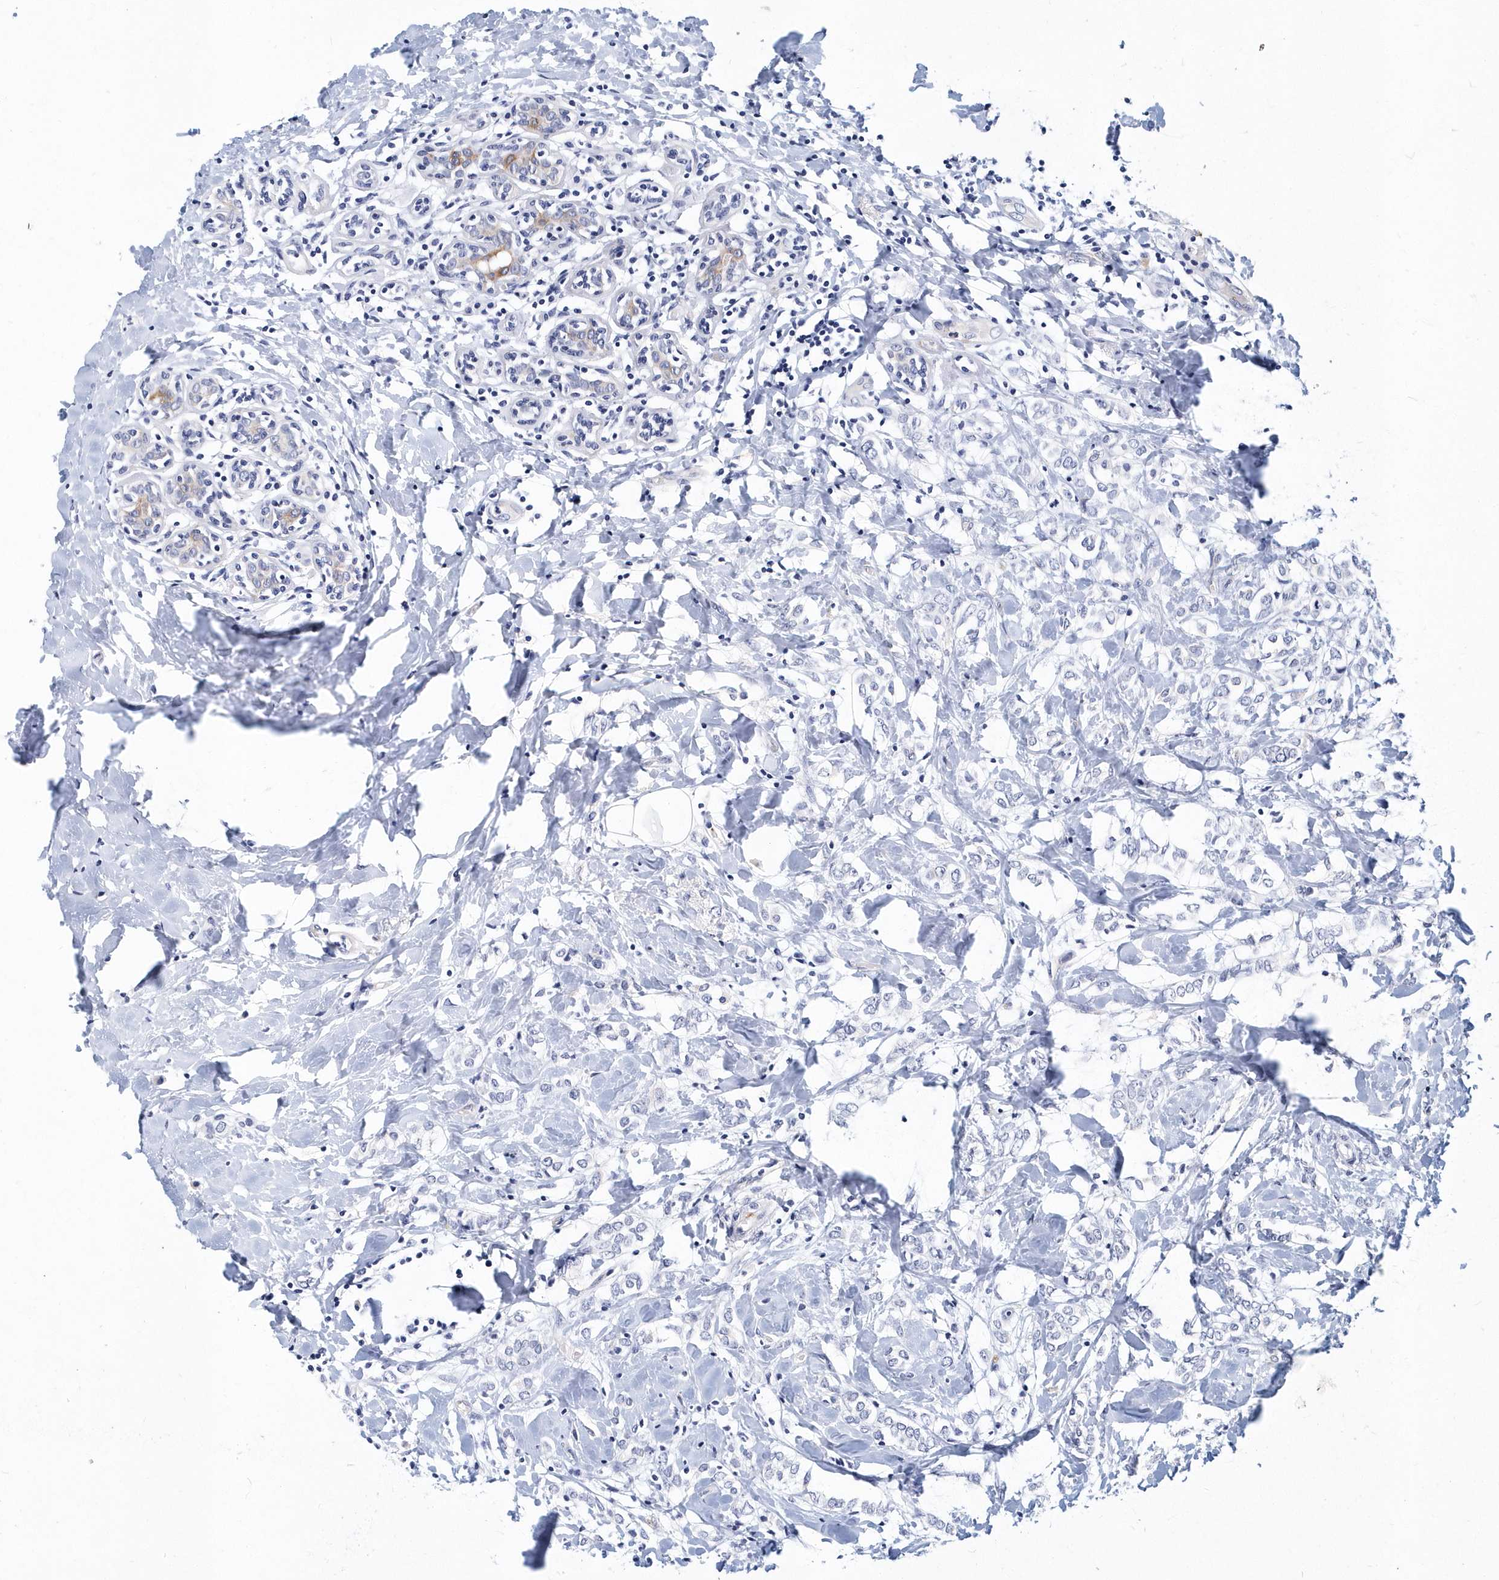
{"staining": {"intensity": "negative", "quantity": "none", "location": "none"}, "tissue": "breast cancer", "cell_type": "Tumor cells", "image_type": "cancer", "snomed": [{"axis": "morphology", "description": "Normal tissue, NOS"}, {"axis": "morphology", "description": "Lobular carcinoma"}, {"axis": "topography", "description": "Breast"}], "caption": "The photomicrograph reveals no significant expression in tumor cells of lobular carcinoma (breast).", "gene": "ITGA2B", "patient": {"sex": "female", "age": 47}}